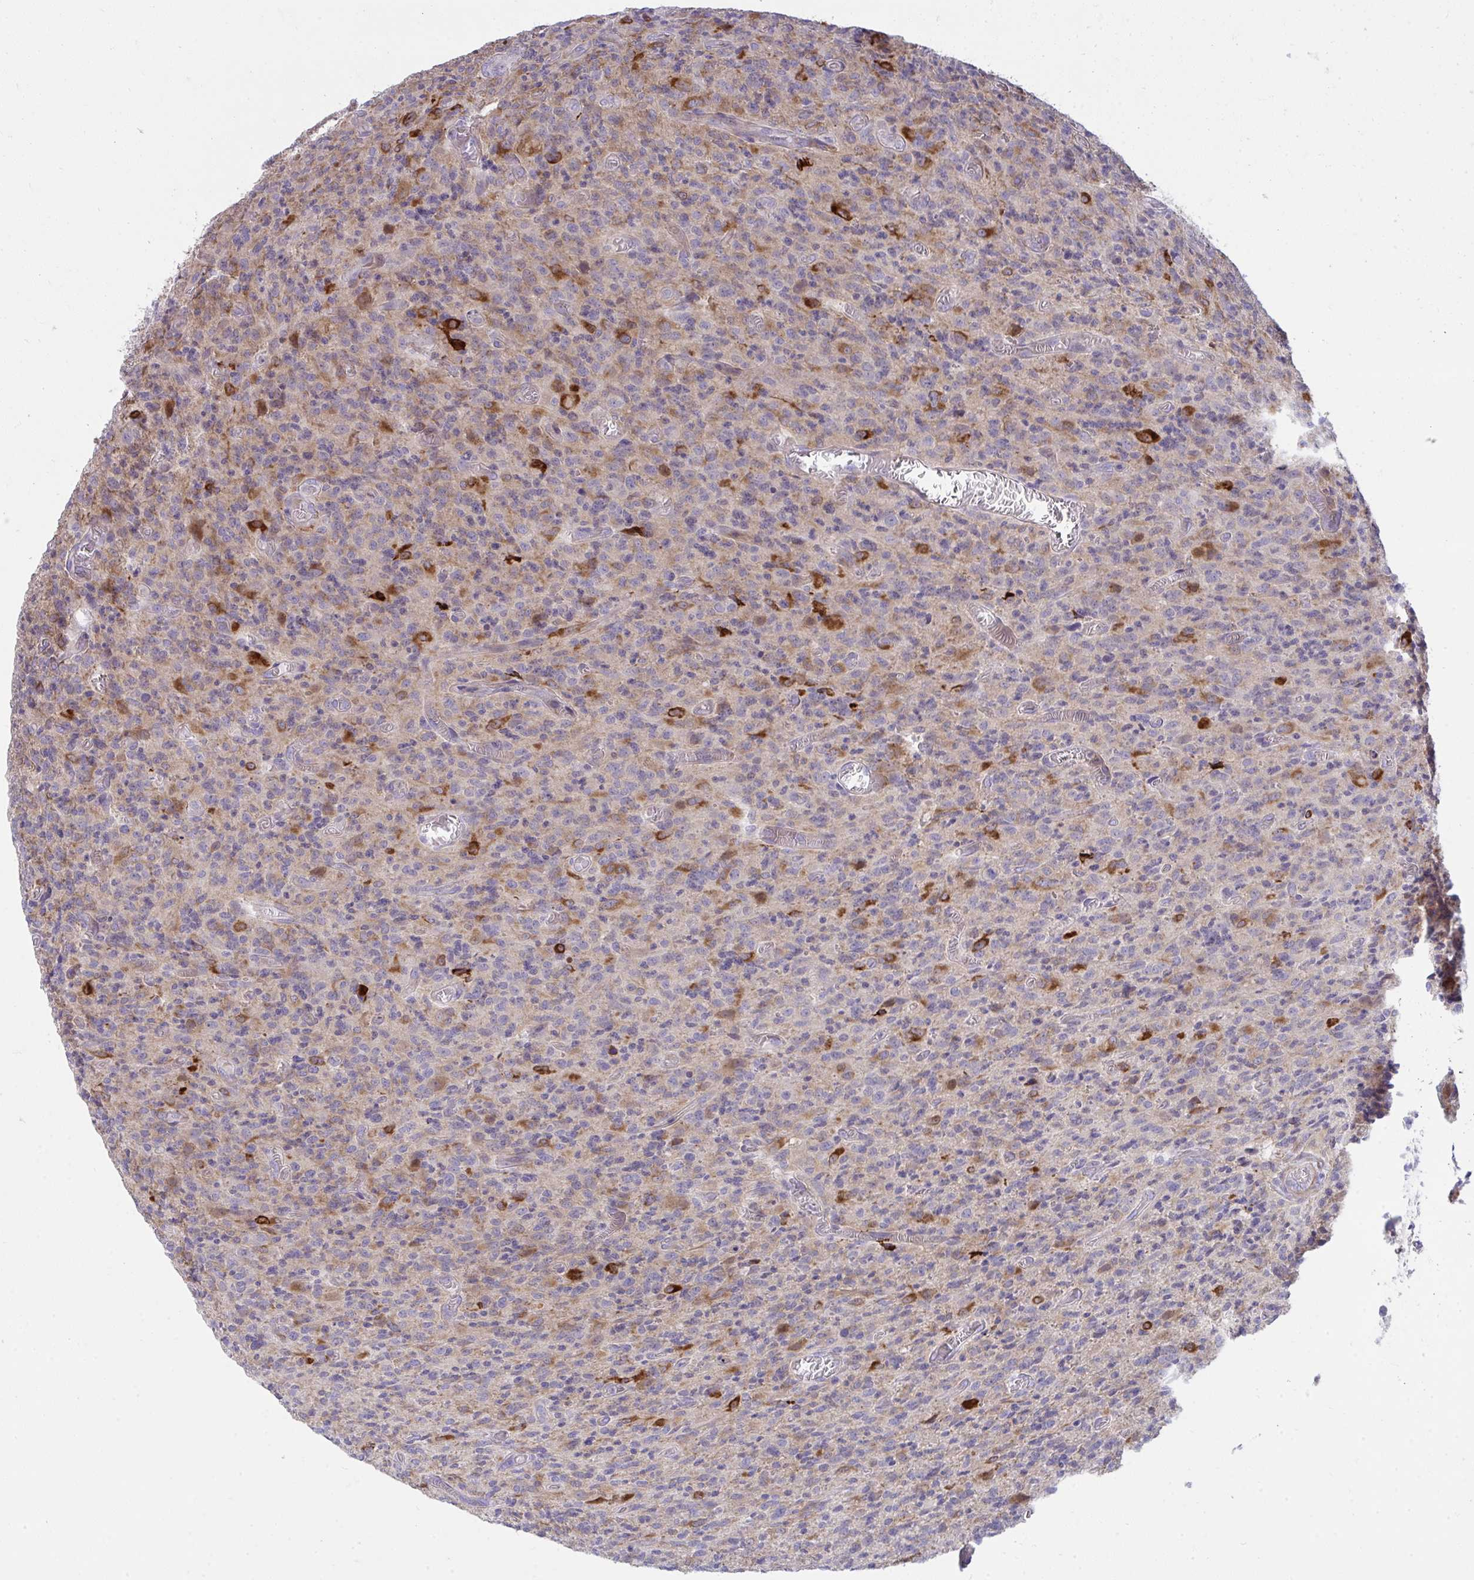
{"staining": {"intensity": "strong", "quantity": "<25%", "location": "cytoplasmic/membranous"}, "tissue": "glioma", "cell_type": "Tumor cells", "image_type": "cancer", "snomed": [{"axis": "morphology", "description": "Glioma, malignant, High grade"}, {"axis": "topography", "description": "Brain"}], "caption": "IHC of malignant glioma (high-grade) displays medium levels of strong cytoplasmic/membranous positivity in about <25% of tumor cells.", "gene": "PIGZ", "patient": {"sex": "male", "age": 76}}